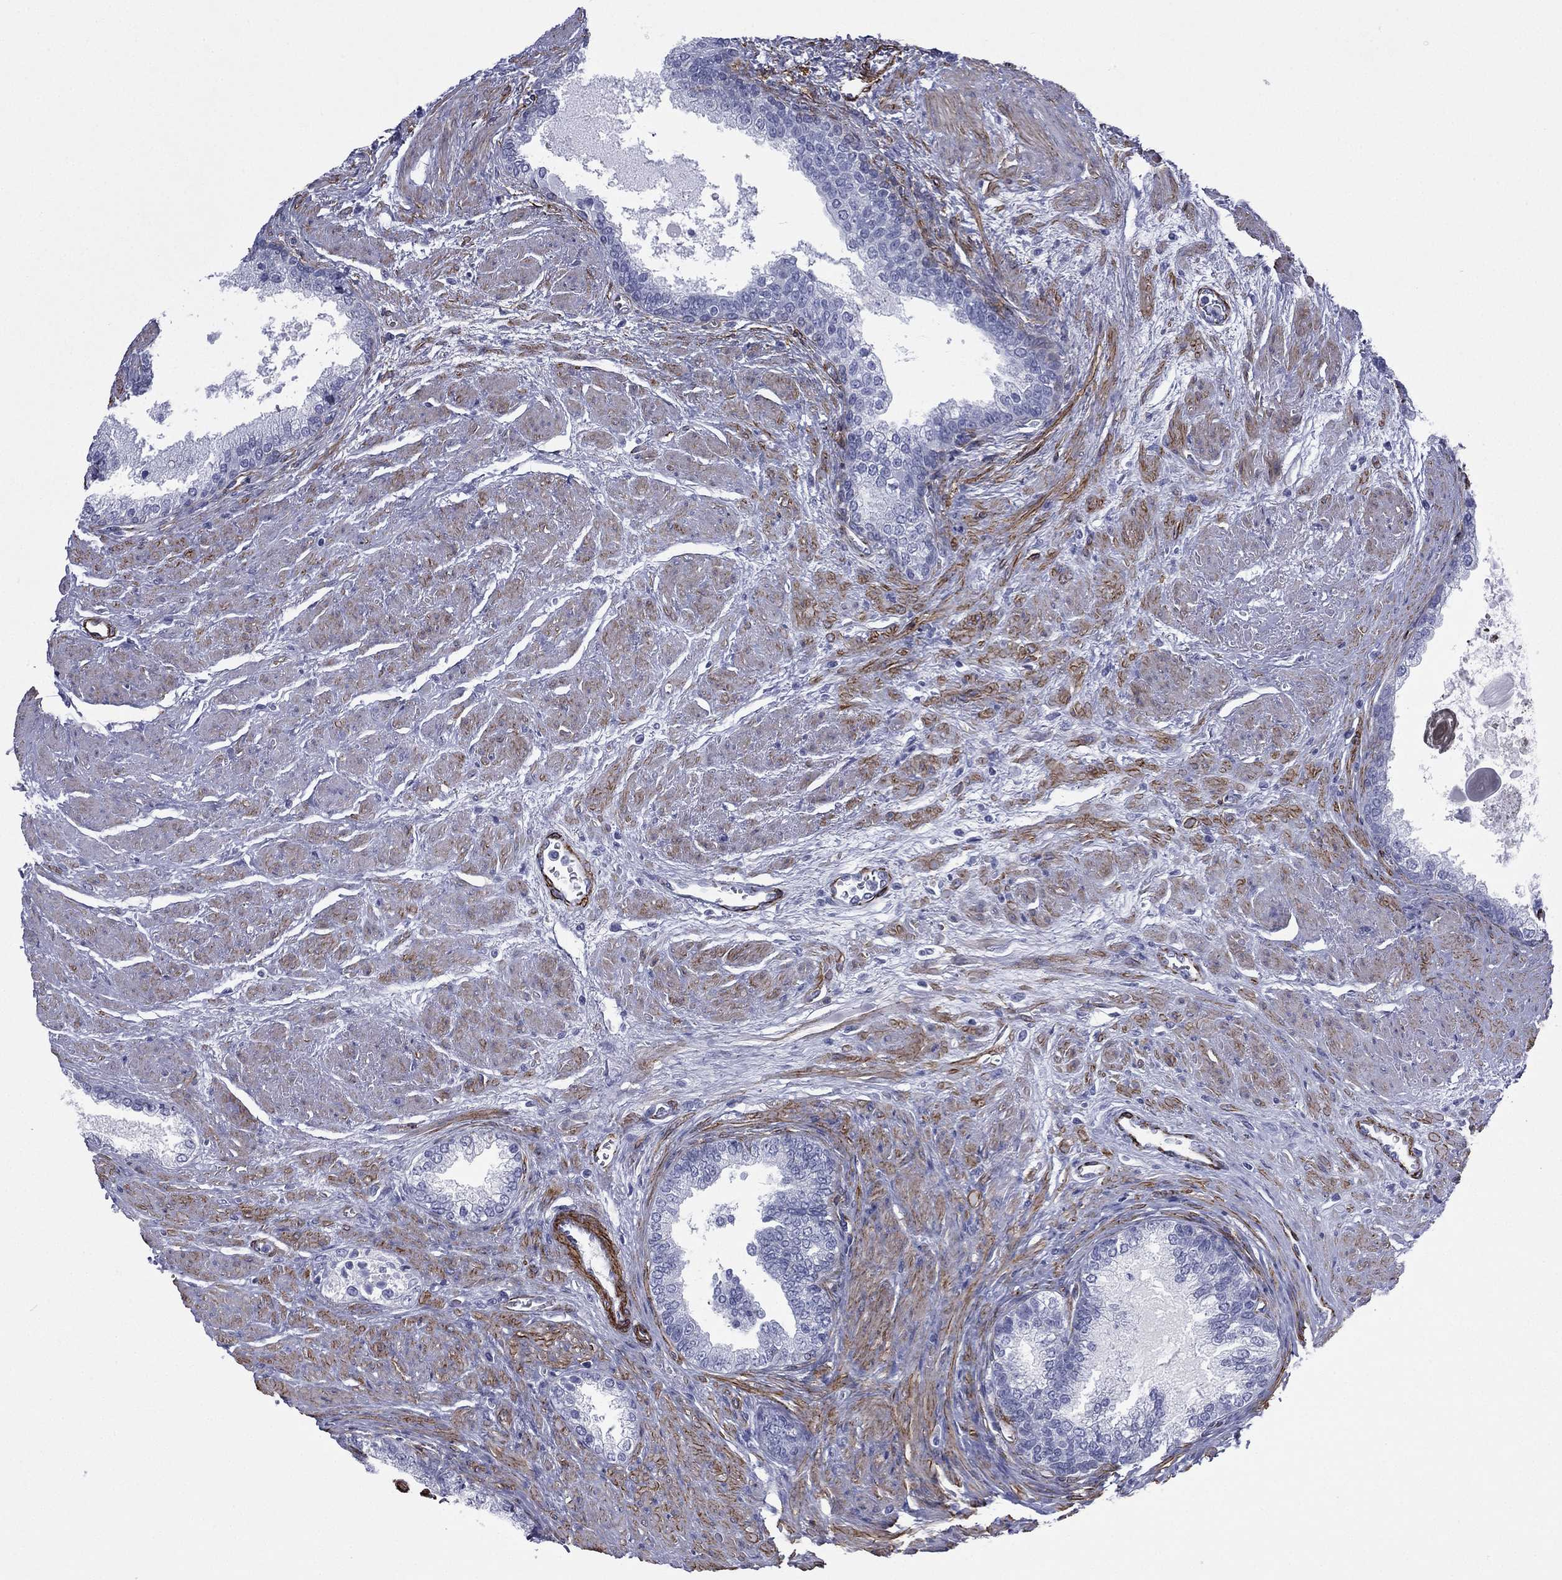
{"staining": {"intensity": "negative", "quantity": "none", "location": "none"}, "tissue": "prostate cancer", "cell_type": "Tumor cells", "image_type": "cancer", "snomed": [{"axis": "morphology", "description": "Adenocarcinoma, NOS"}, {"axis": "topography", "description": "Prostate and seminal vesicle, NOS"}, {"axis": "topography", "description": "Prostate"}], "caption": "There is no significant staining in tumor cells of prostate adenocarcinoma. (DAB IHC visualized using brightfield microscopy, high magnification).", "gene": "CAVIN3", "patient": {"sex": "male", "age": 62}}